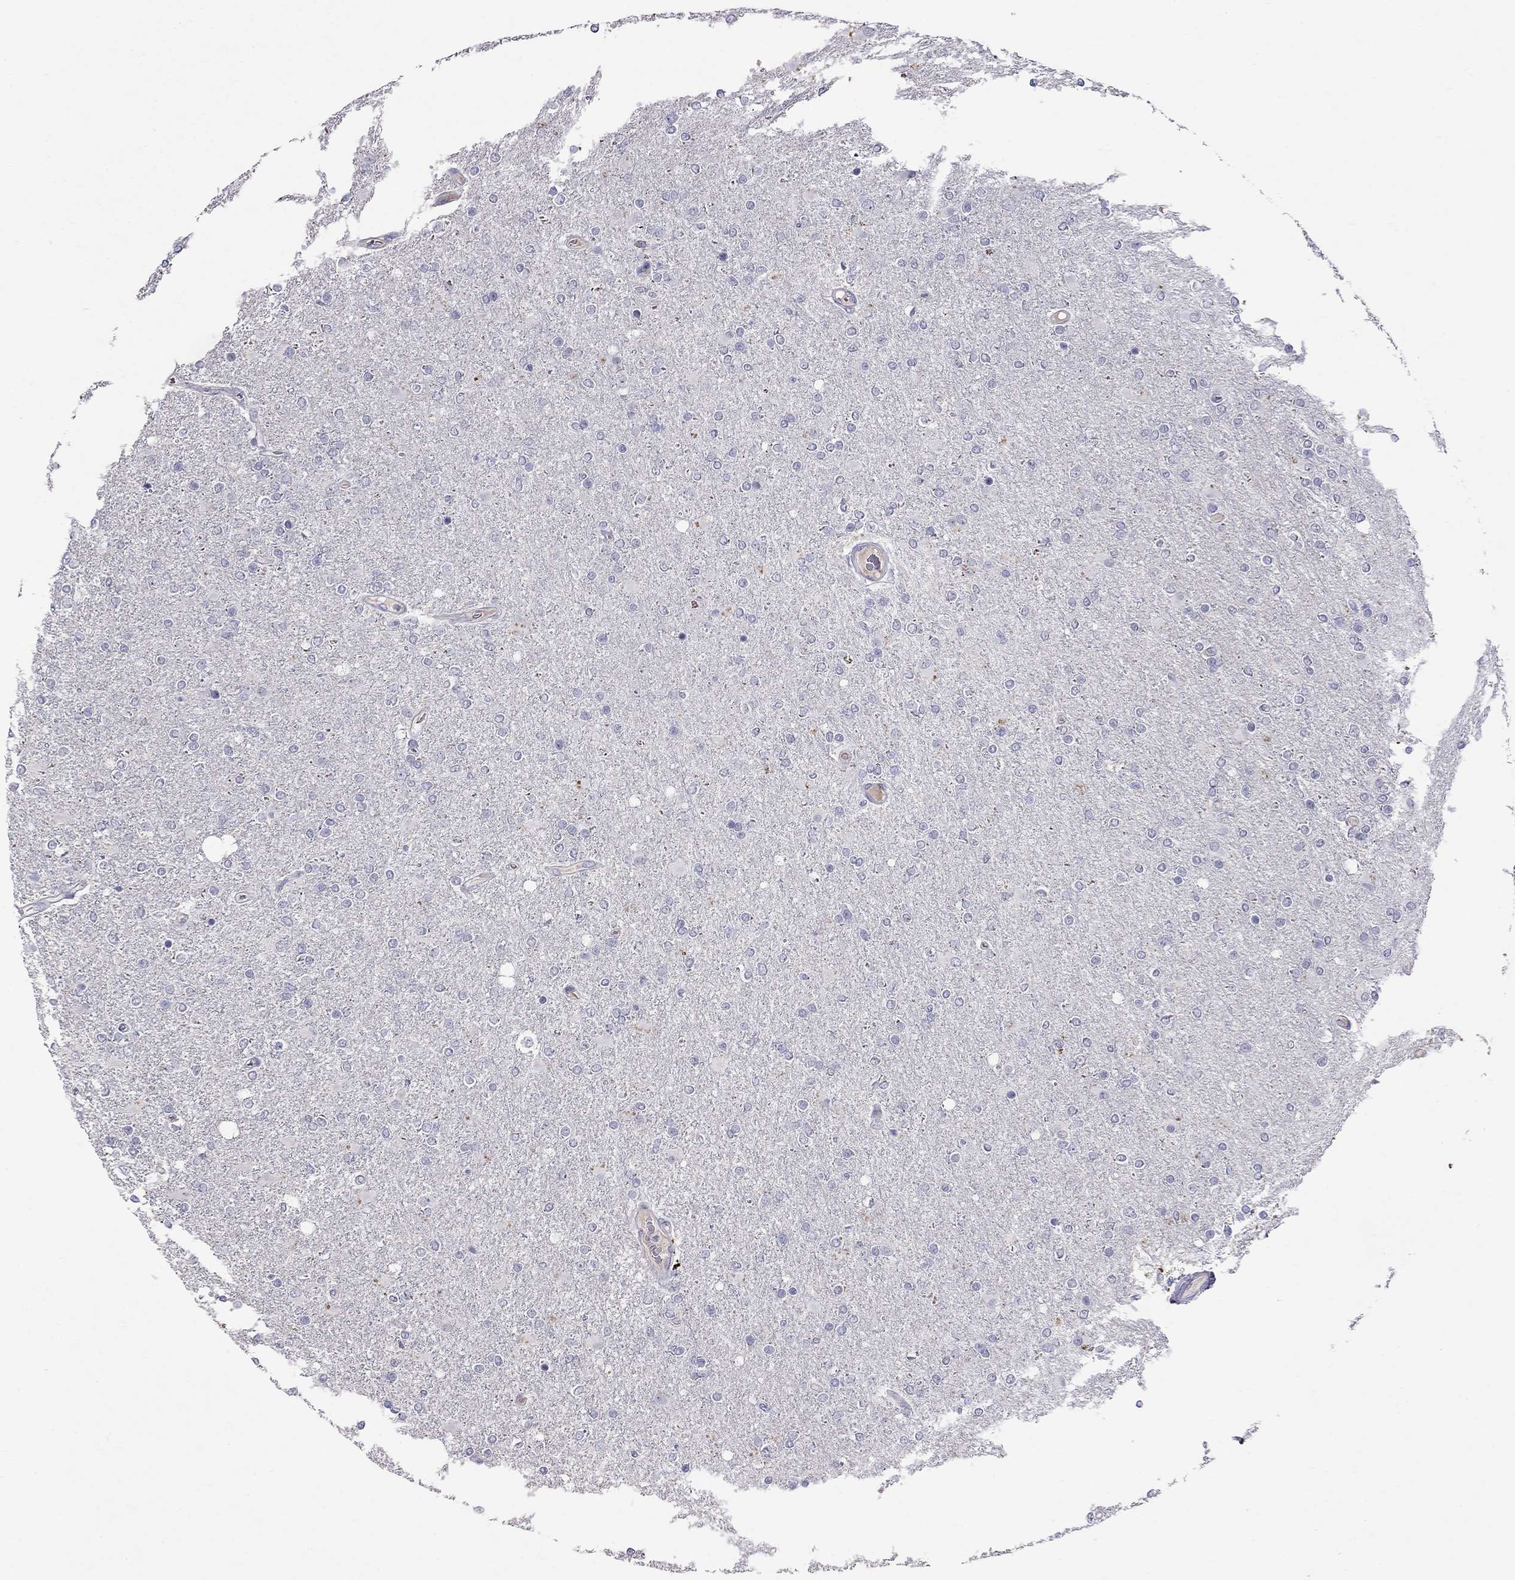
{"staining": {"intensity": "negative", "quantity": "none", "location": "none"}, "tissue": "glioma", "cell_type": "Tumor cells", "image_type": "cancer", "snomed": [{"axis": "morphology", "description": "Glioma, malignant, High grade"}, {"axis": "topography", "description": "Cerebral cortex"}], "caption": "Tumor cells show no significant positivity in glioma. (Brightfield microscopy of DAB (3,3'-diaminobenzidine) IHC at high magnification).", "gene": "CFAP91", "patient": {"sex": "male", "age": 70}}